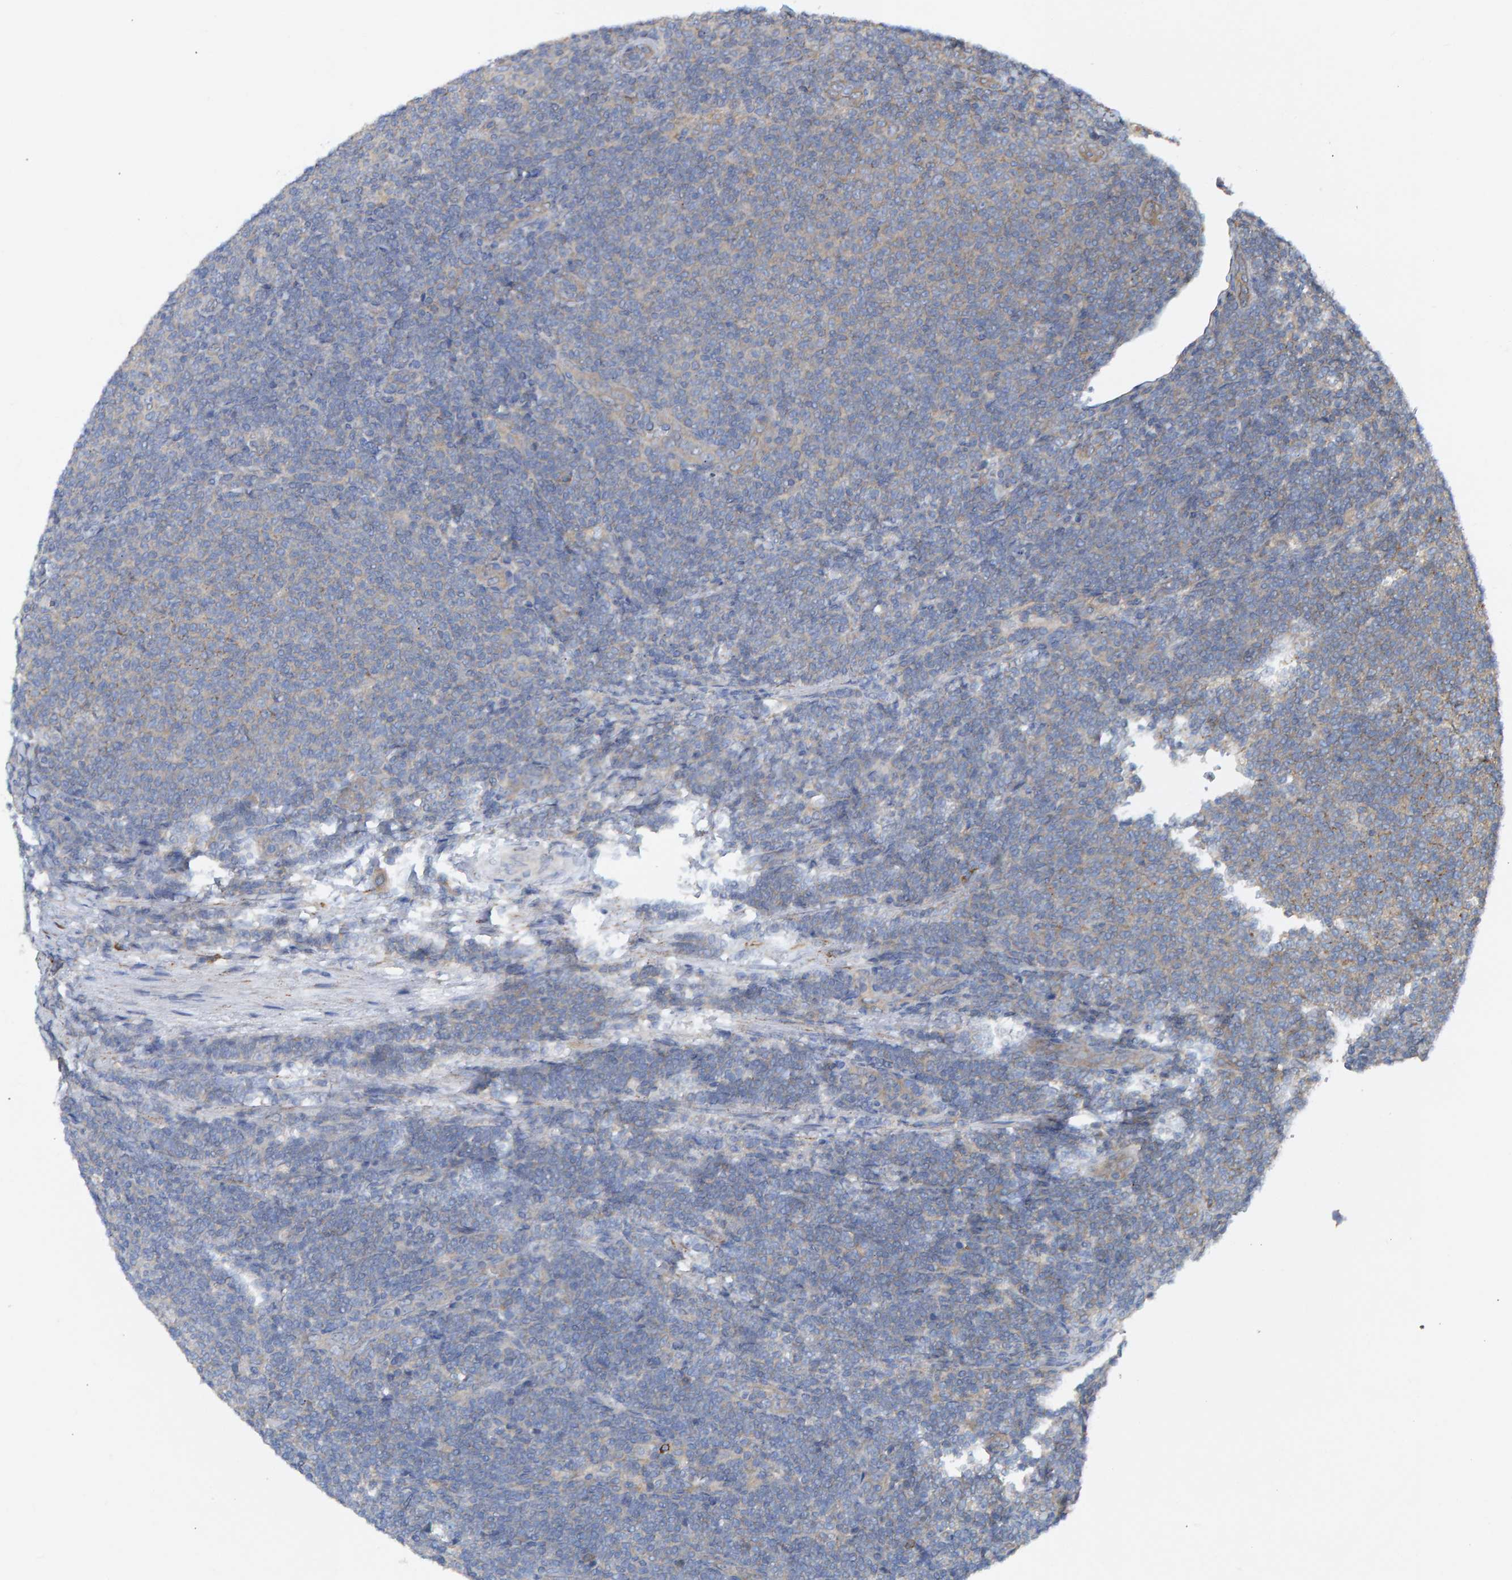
{"staining": {"intensity": "weak", "quantity": "<25%", "location": "cytoplasmic/membranous"}, "tissue": "lymphoma", "cell_type": "Tumor cells", "image_type": "cancer", "snomed": [{"axis": "morphology", "description": "Malignant lymphoma, non-Hodgkin's type, Low grade"}, {"axis": "topography", "description": "Lymph node"}], "caption": "Immunohistochemistry (IHC) micrograph of neoplastic tissue: human low-grade malignant lymphoma, non-Hodgkin's type stained with DAB reveals no significant protein staining in tumor cells.", "gene": "LRSAM1", "patient": {"sex": "male", "age": 66}}